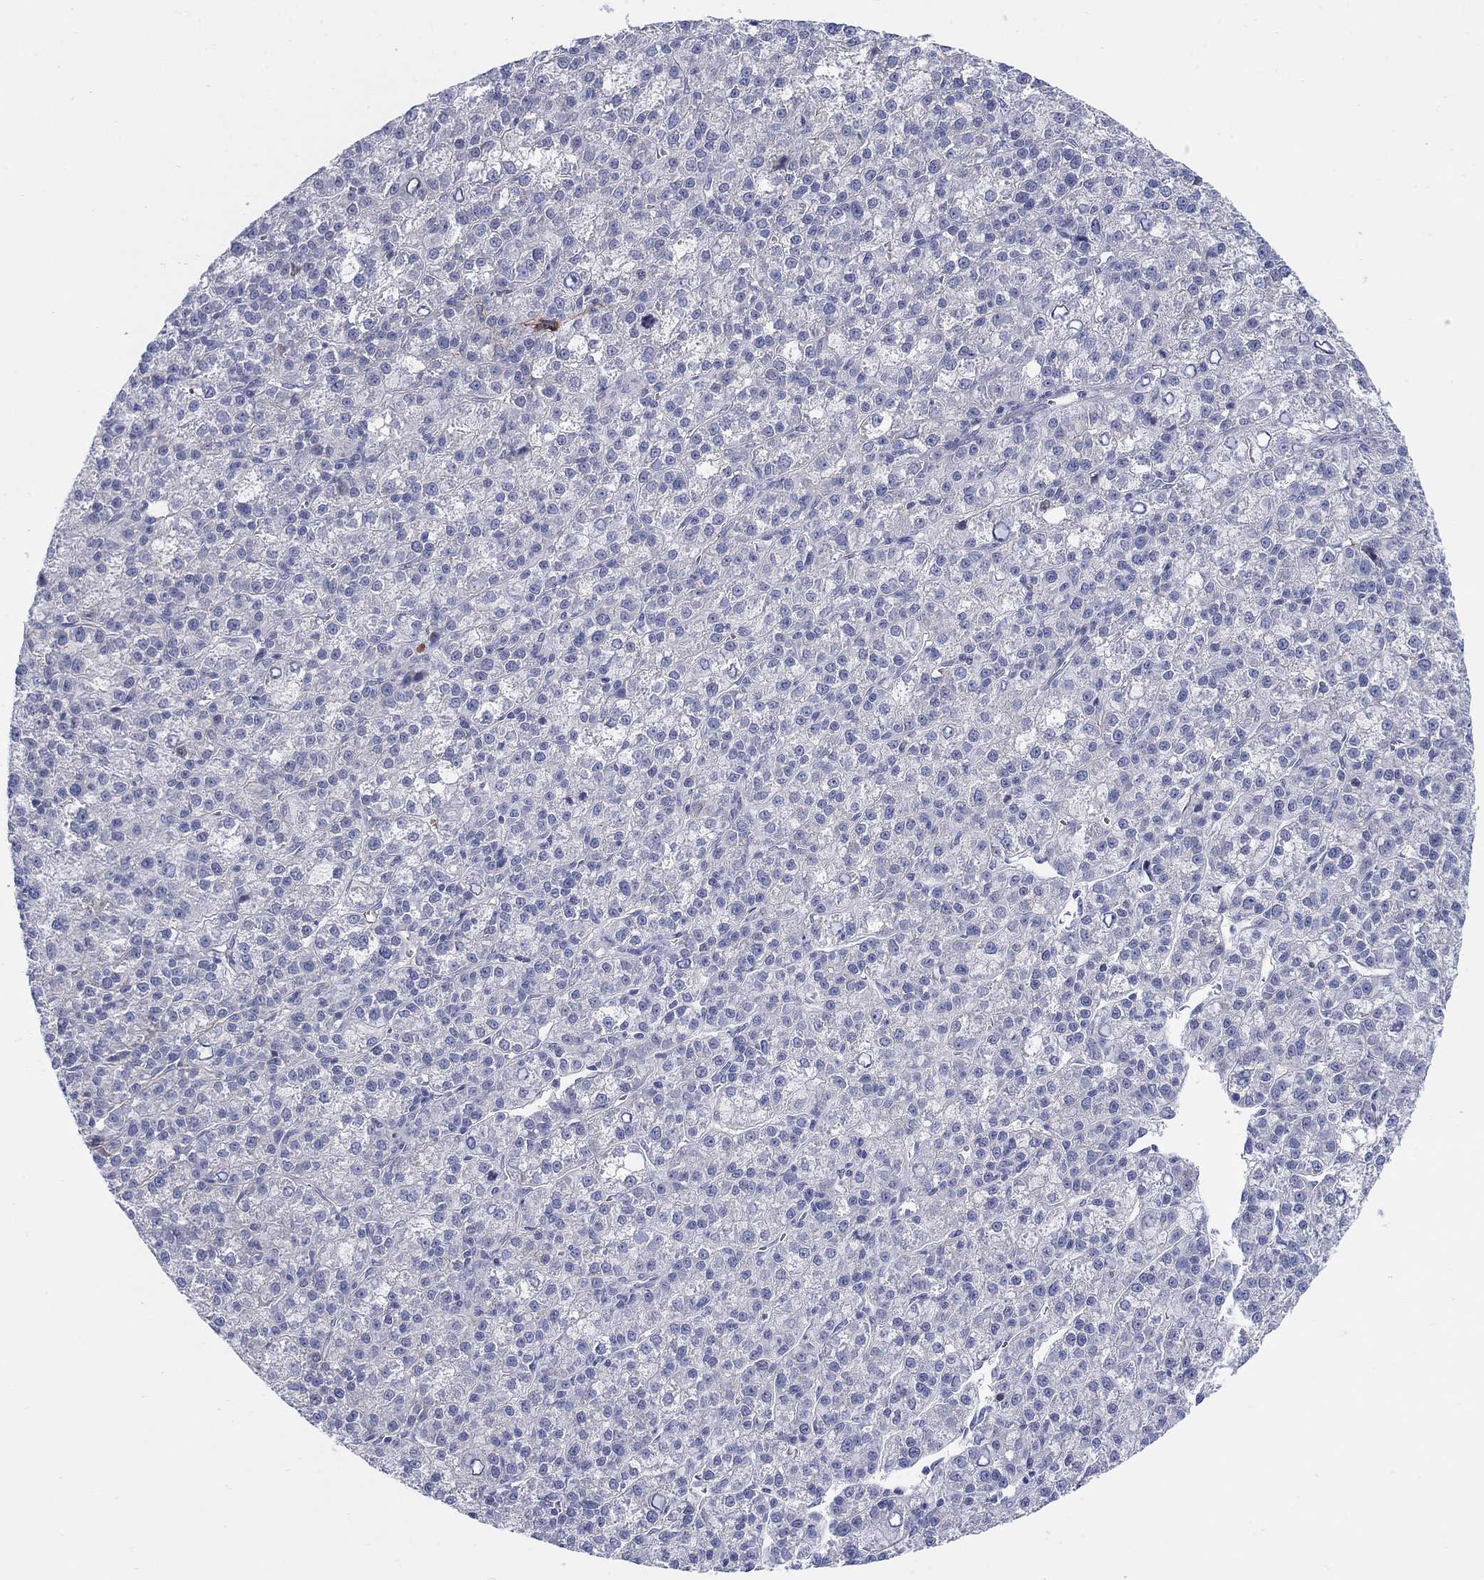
{"staining": {"intensity": "negative", "quantity": "none", "location": "none"}, "tissue": "liver cancer", "cell_type": "Tumor cells", "image_type": "cancer", "snomed": [{"axis": "morphology", "description": "Carcinoma, Hepatocellular, NOS"}, {"axis": "topography", "description": "Liver"}], "caption": "Immunohistochemistry (IHC) histopathology image of neoplastic tissue: human liver cancer stained with DAB reveals no significant protein staining in tumor cells. Nuclei are stained in blue.", "gene": "HEATR4", "patient": {"sex": "female", "age": 60}}